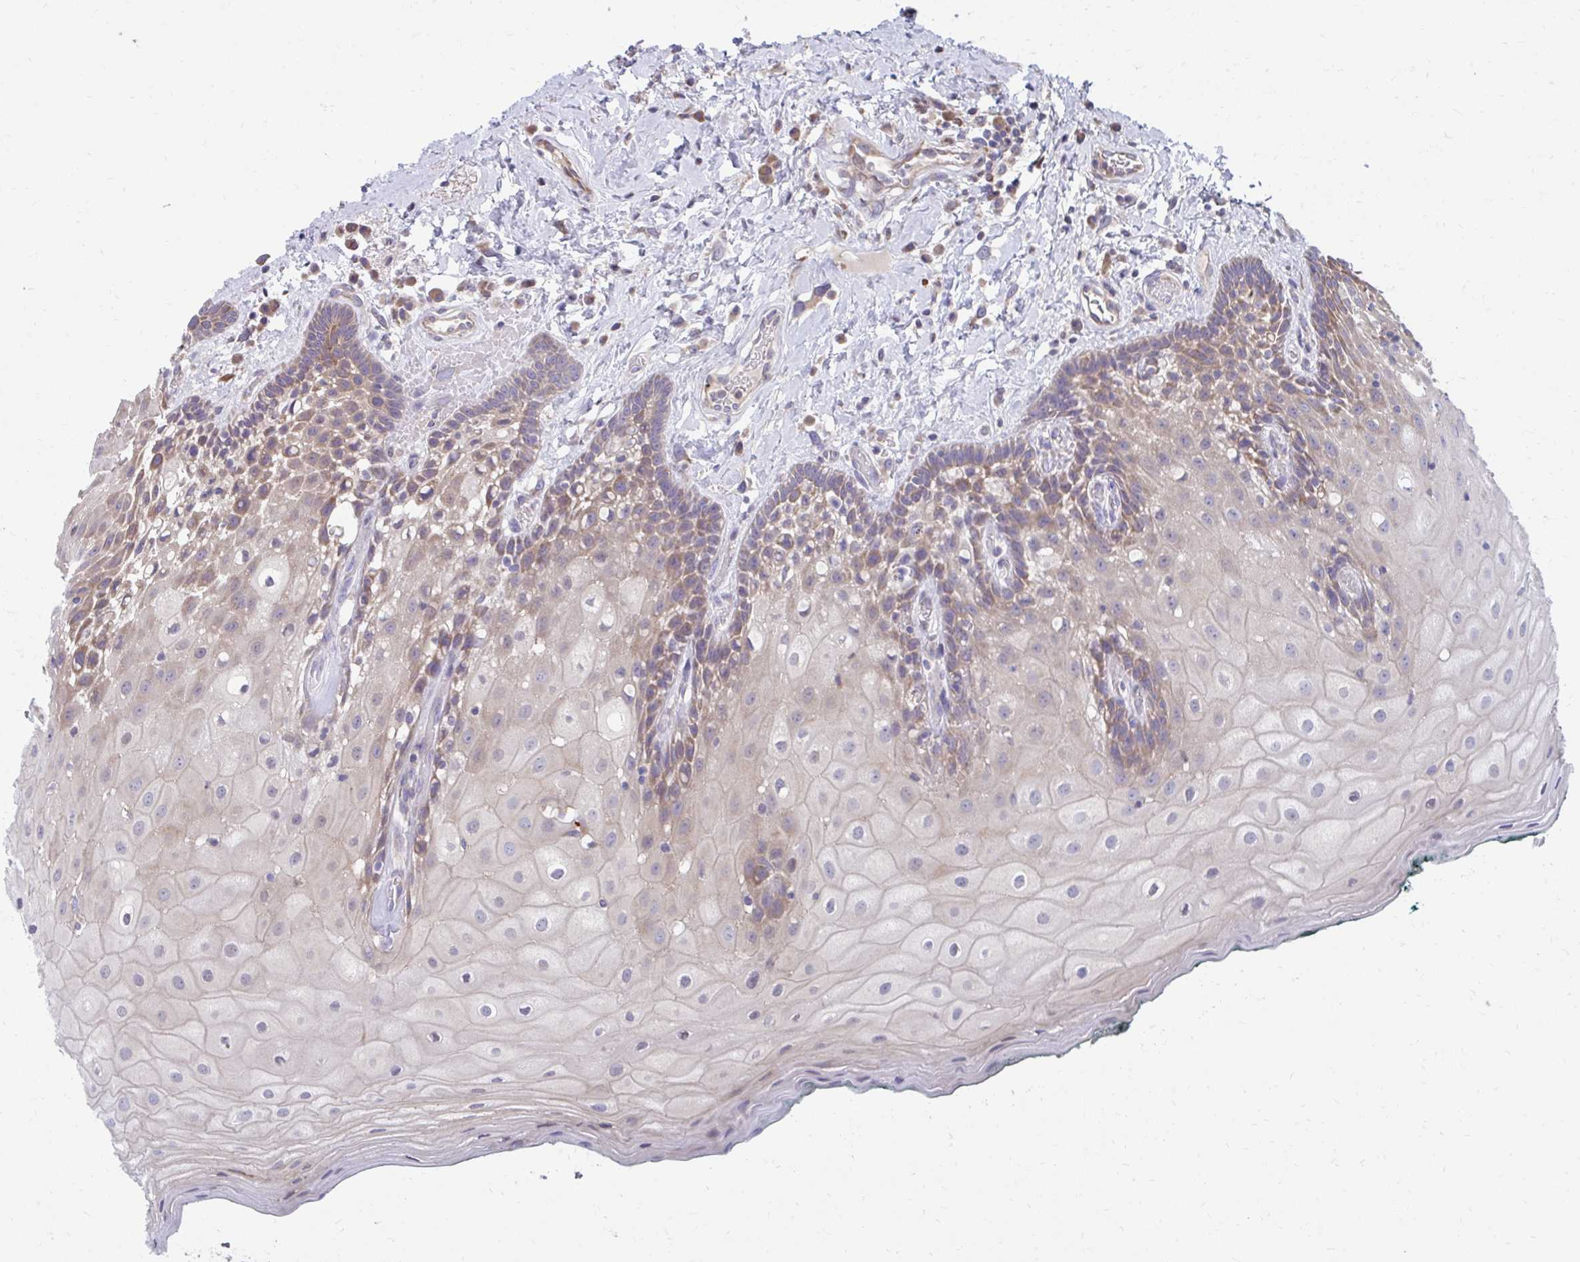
{"staining": {"intensity": "moderate", "quantity": "25%-75%", "location": "cytoplasmic/membranous"}, "tissue": "oral mucosa", "cell_type": "Squamous epithelial cells", "image_type": "normal", "snomed": [{"axis": "morphology", "description": "Normal tissue, NOS"}, {"axis": "morphology", "description": "Squamous cell carcinoma, NOS"}, {"axis": "topography", "description": "Oral tissue"}, {"axis": "topography", "description": "Head-Neck"}], "caption": "Immunohistochemistry (IHC) histopathology image of normal human oral mucosa stained for a protein (brown), which exhibits medium levels of moderate cytoplasmic/membranous positivity in approximately 25%-75% of squamous epithelial cells.", "gene": "ZNF778", "patient": {"sex": "male", "age": 64}}